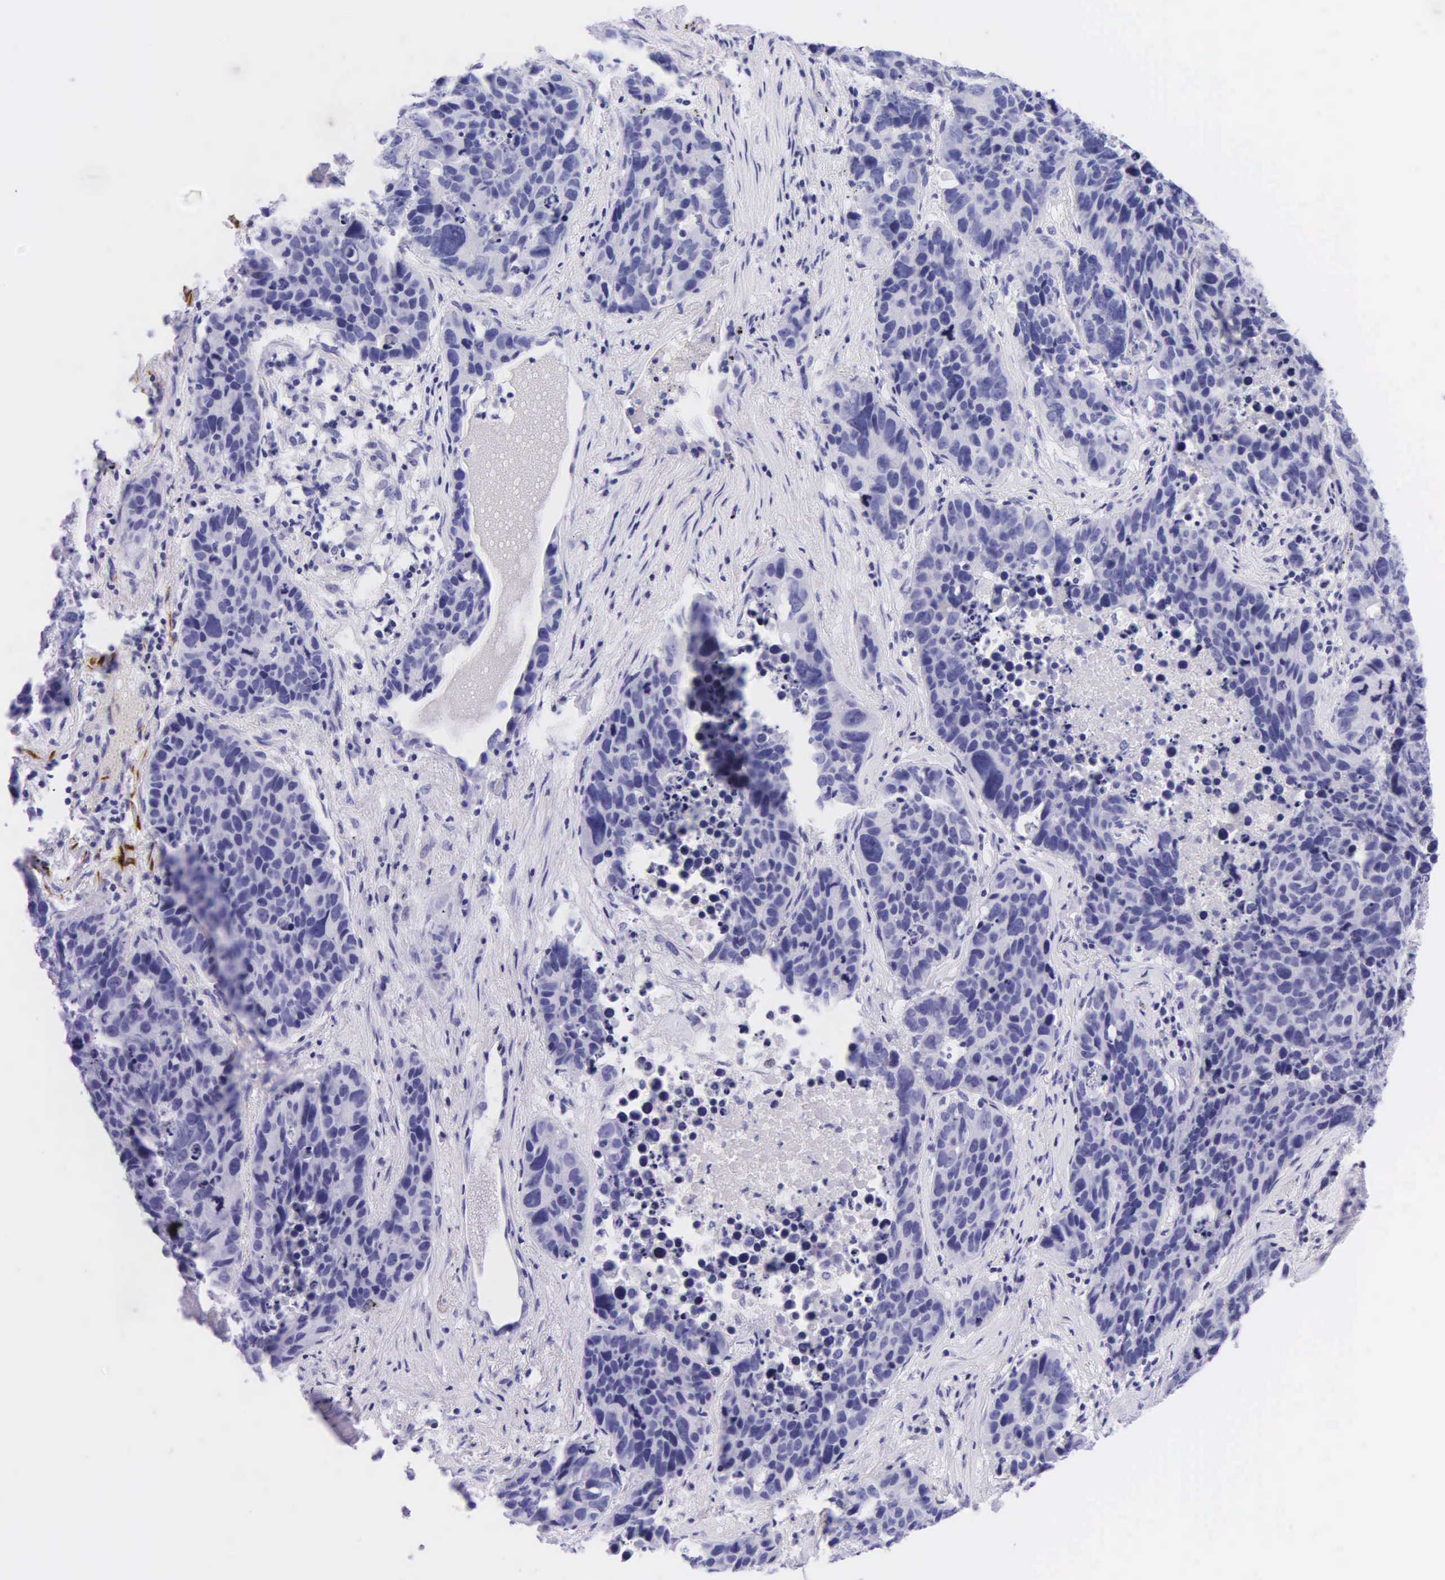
{"staining": {"intensity": "negative", "quantity": "none", "location": "none"}, "tissue": "lung cancer", "cell_type": "Tumor cells", "image_type": "cancer", "snomed": [{"axis": "morphology", "description": "Carcinoid, malignant, NOS"}, {"axis": "topography", "description": "Lung"}], "caption": "This is a image of immunohistochemistry (IHC) staining of lung cancer (malignant carcinoid), which shows no positivity in tumor cells.", "gene": "DES", "patient": {"sex": "male", "age": 60}}